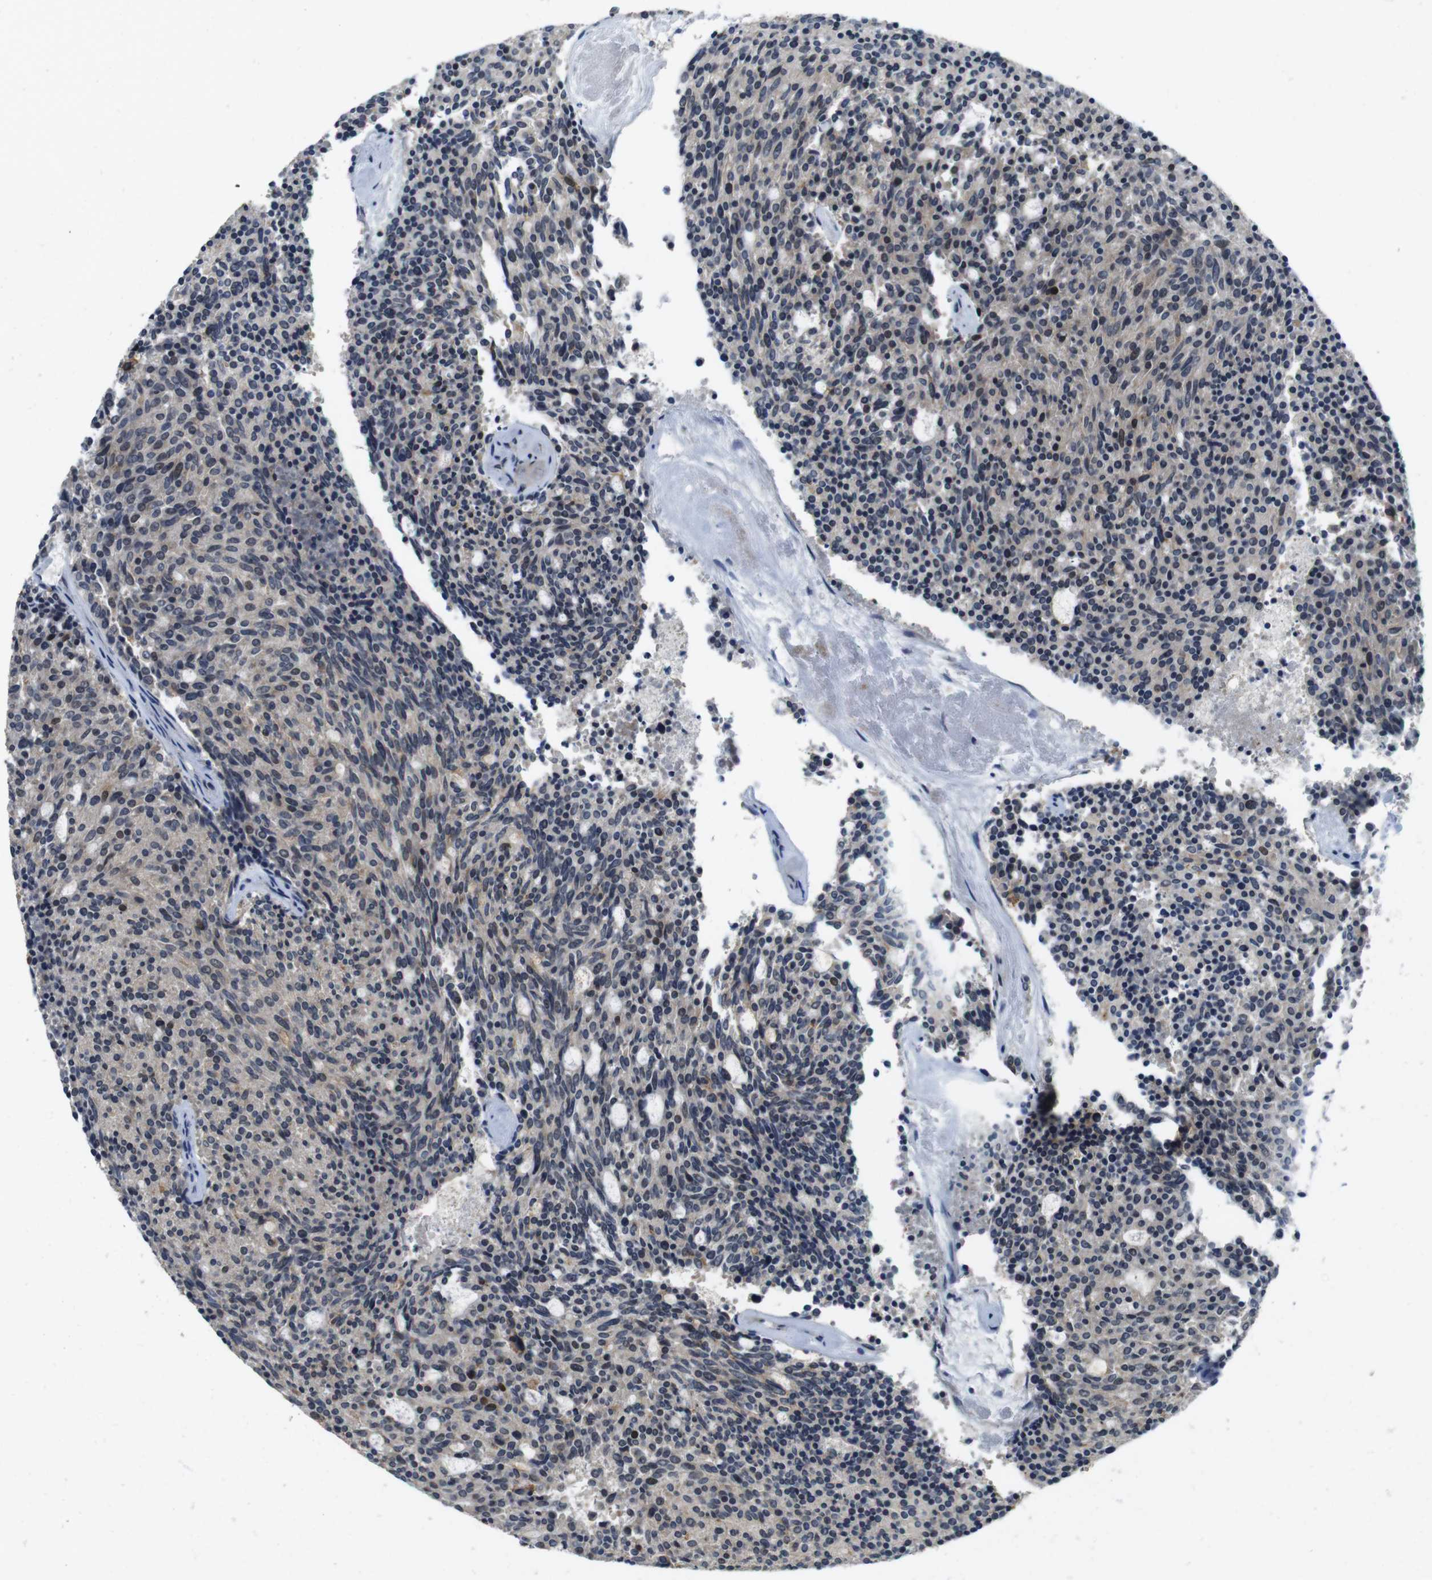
{"staining": {"intensity": "strong", "quantity": "<25%", "location": "nuclear"}, "tissue": "carcinoid", "cell_type": "Tumor cells", "image_type": "cancer", "snomed": [{"axis": "morphology", "description": "Carcinoid, malignant, NOS"}, {"axis": "topography", "description": "Pancreas"}], "caption": "IHC staining of carcinoid (malignant), which displays medium levels of strong nuclear staining in about <25% of tumor cells indicating strong nuclear protein expression. The staining was performed using DAB (3,3'-diaminobenzidine) (brown) for protein detection and nuclei were counterstained in hematoxylin (blue).", "gene": "SKP2", "patient": {"sex": "female", "age": 54}}